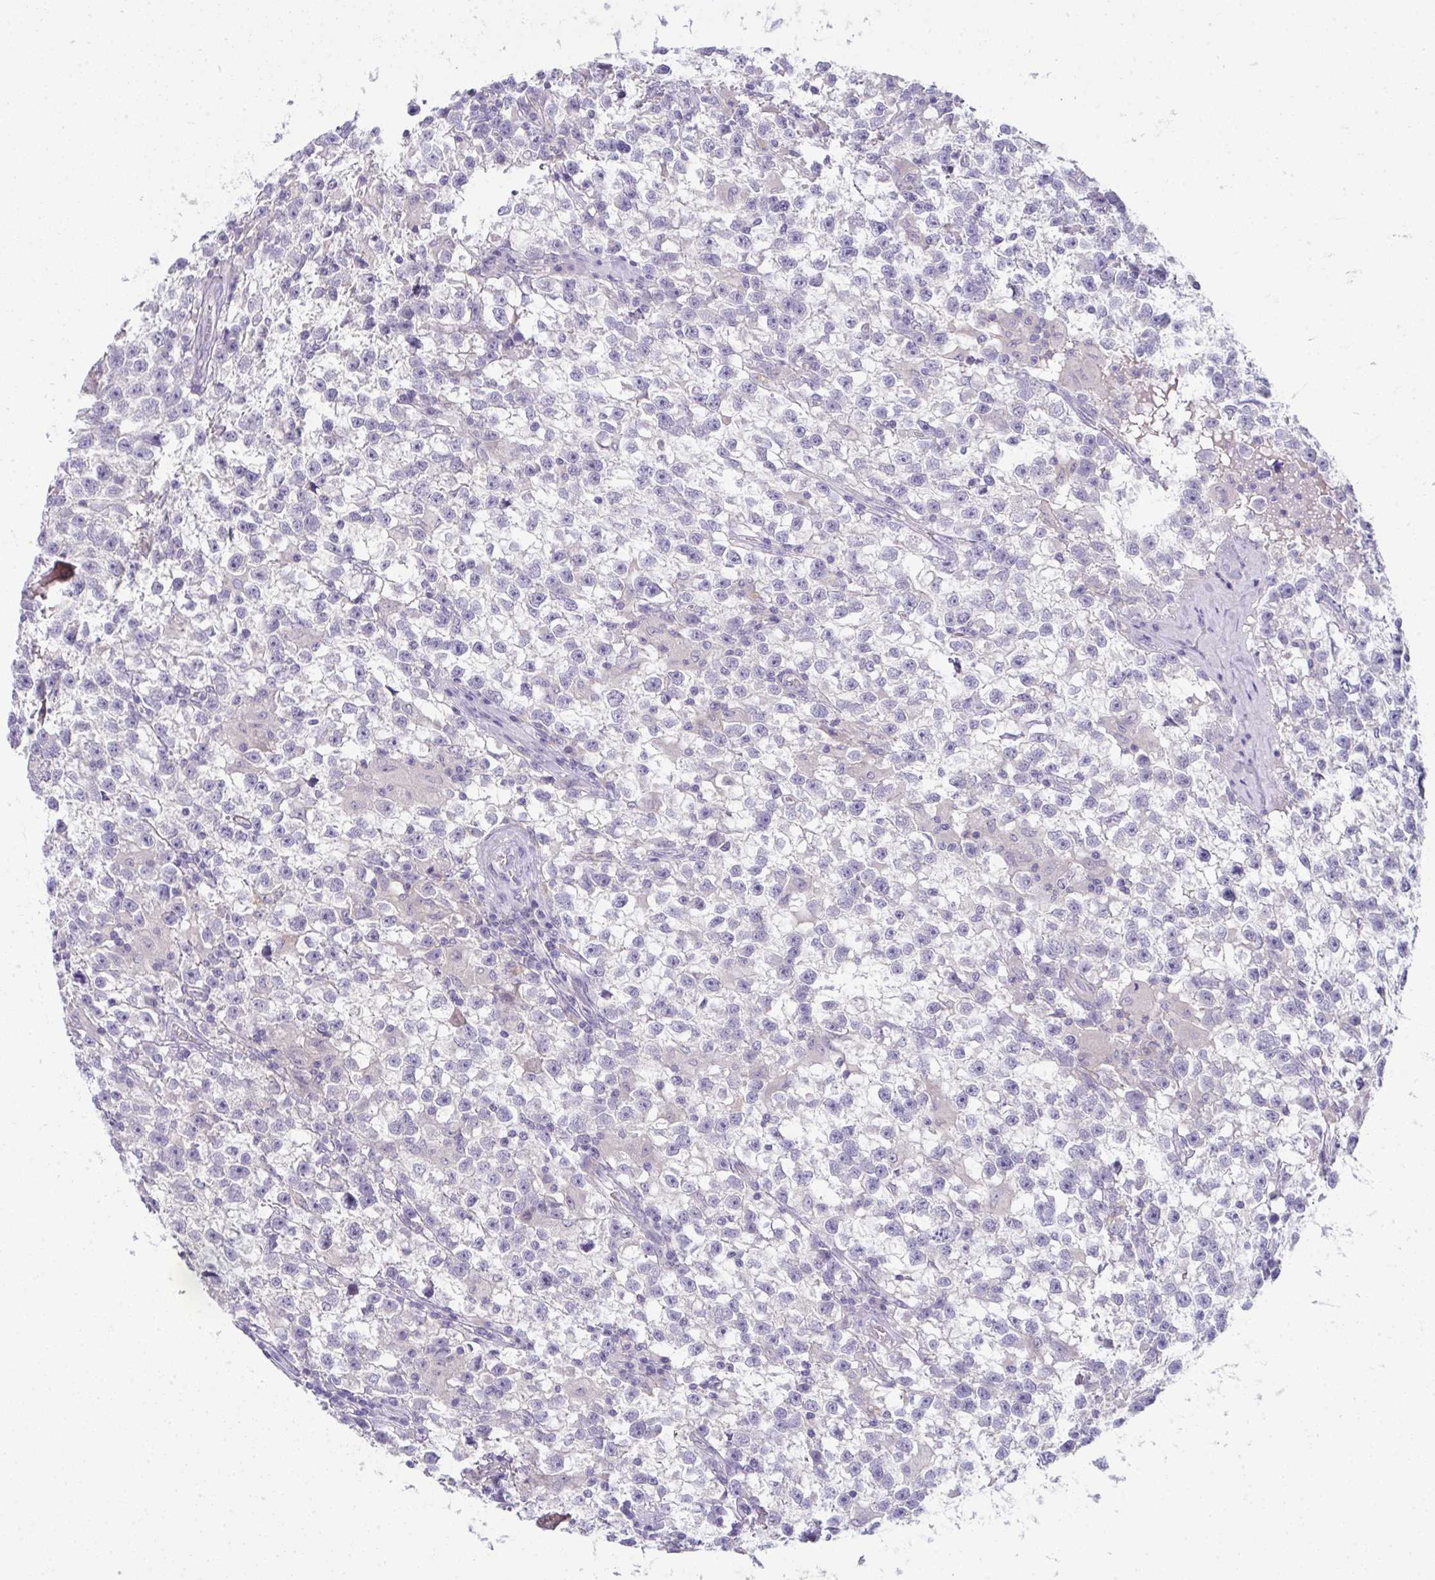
{"staining": {"intensity": "negative", "quantity": "none", "location": "none"}, "tissue": "testis cancer", "cell_type": "Tumor cells", "image_type": "cancer", "snomed": [{"axis": "morphology", "description": "Seminoma, NOS"}, {"axis": "topography", "description": "Testis"}], "caption": "The immunohistochemistry (IHC) histopathology image has no significant expression in tumor cells of testis seminoma tissue.", "gene": "SPTB", "patient": {"sex": "male", "age": 31}}